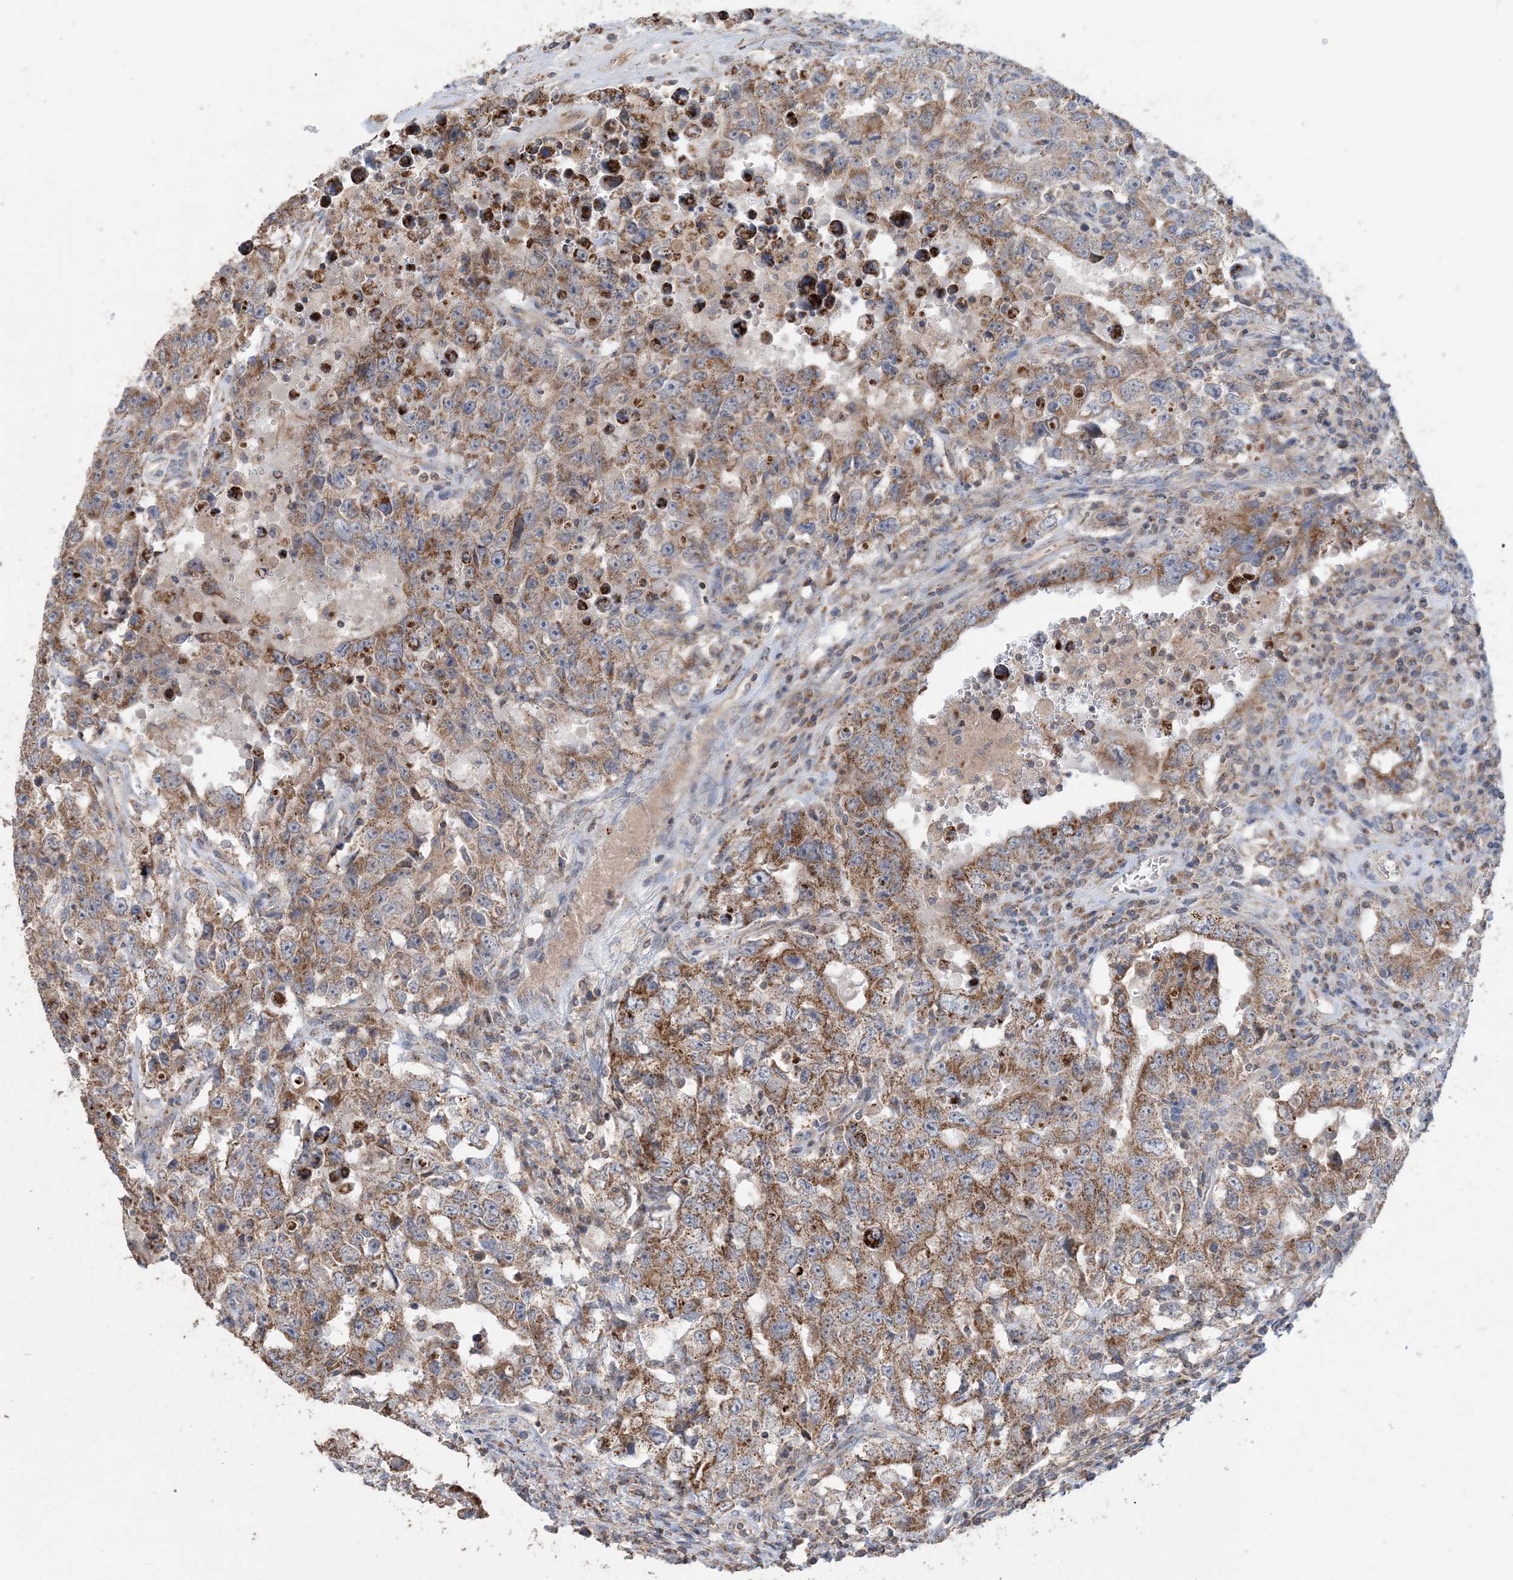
{"staining": {"intensity": "moderate", "quantity": ">75%", "location": "cytoplasmic/membranous"}, "tissue": "testis cancer", "cell_type": "Tumor cells", "image_type": "cancer", "snomed": [{"axis": "morphology", "description": "Carcinoma, Embryonal, NOS"}, {"axis": "topography", "description": "Testis"}], "caption": "Testis cancer (embryonal carcinoma) stained with a brown dye reveals moderate cytoplasmic/membranous positive positivity in about >75% of tumor cells.", "gene": "ECHDC1", "patient": {"sex": "male", "age": 26}}